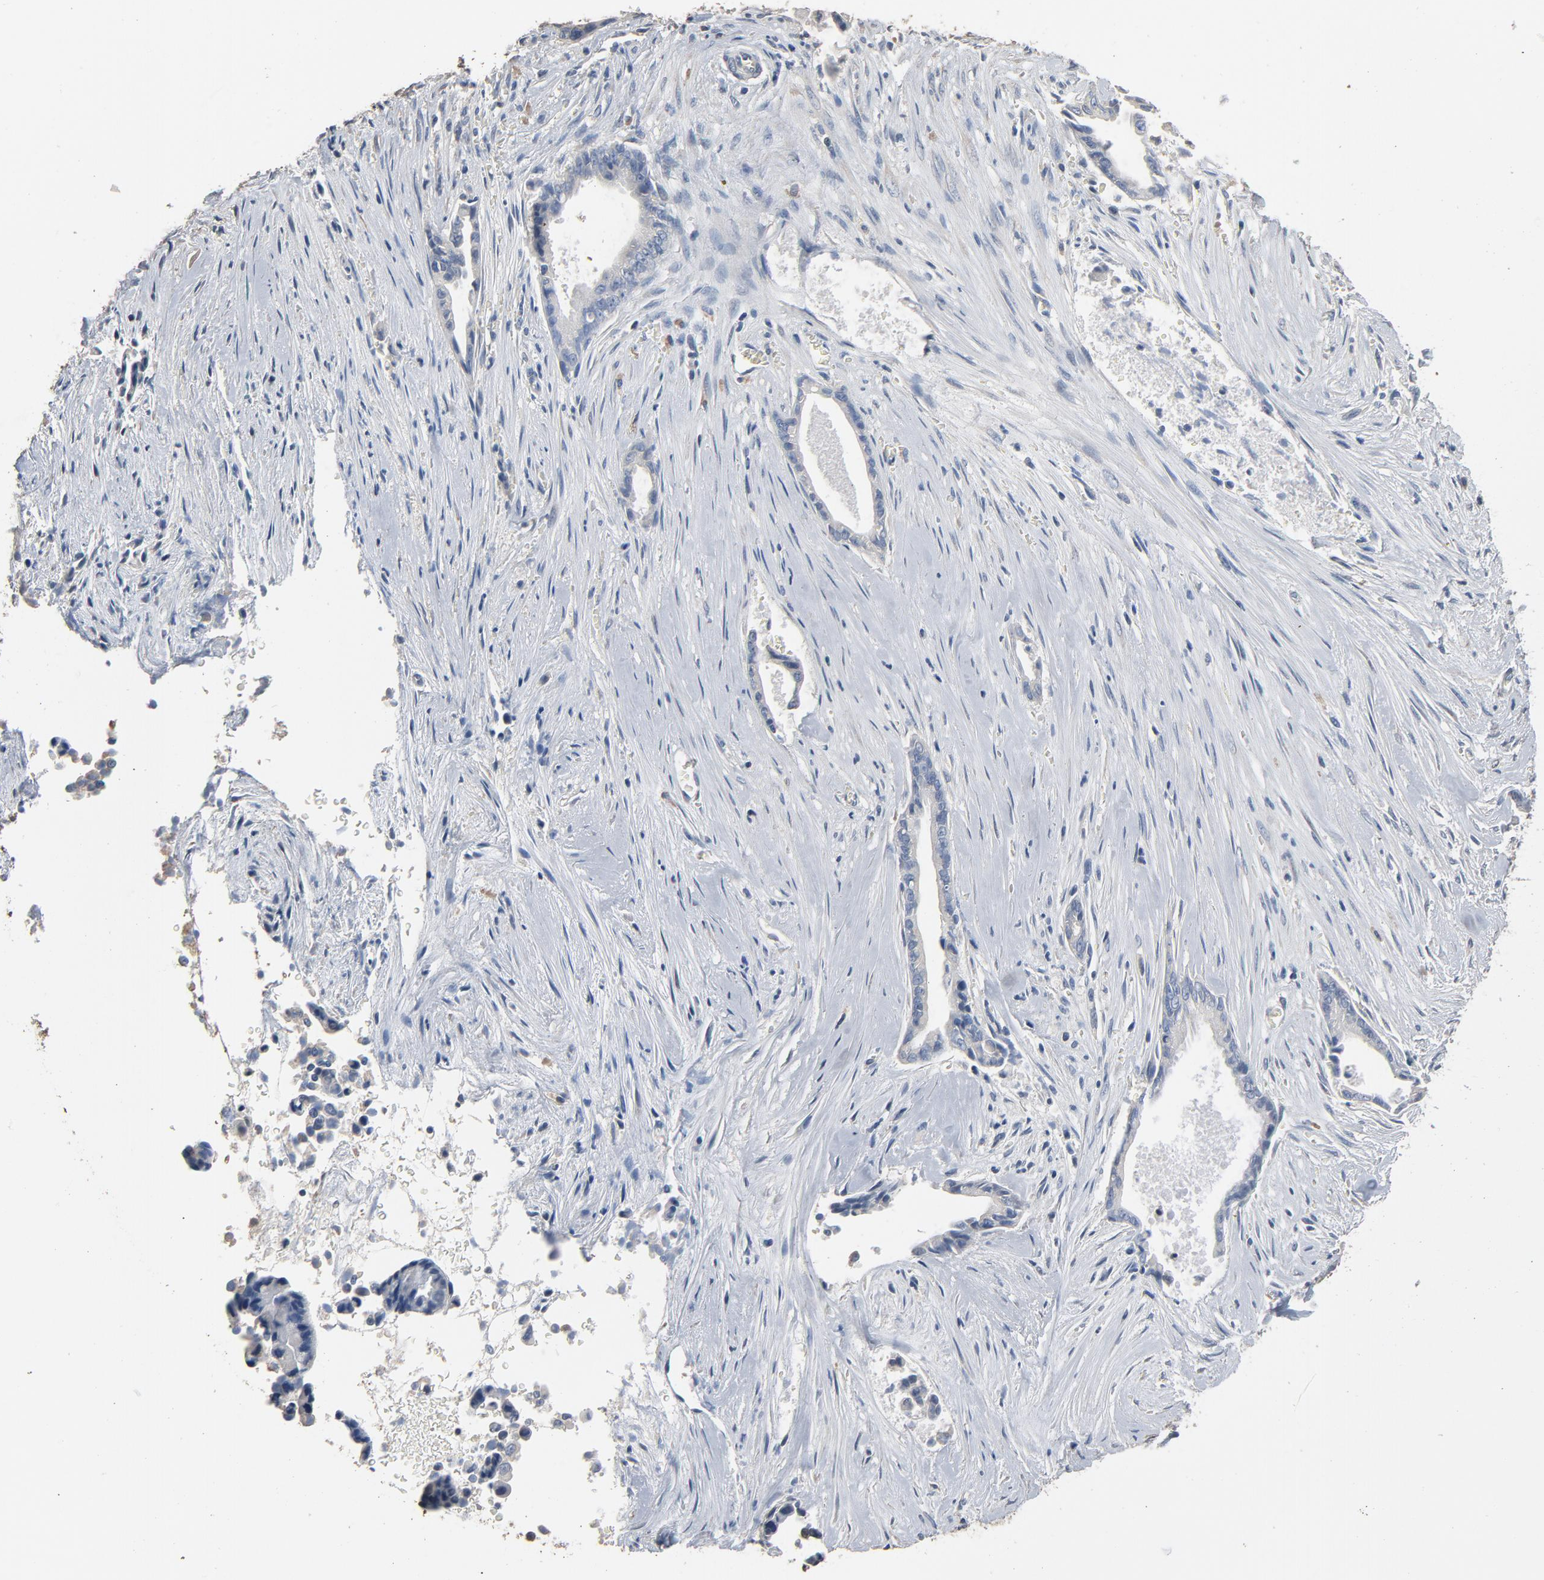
{"staining": {"intensity": "negative", "quantity": "none", "location": "none"}, "tissue": "liver cancer", "cell_type": "Tumor cells", "image_type": "cancer", "snomed": [{"axis": "morphology", "description": "Cholangiocarcinoma"}, {"axis": "topography", "description": "Liver"}], "caption": "The micrograph displays no staining of tumor cells in liver cancer.", "gene": "SOX6", "patient": {"sex": "female", "age": 55}}